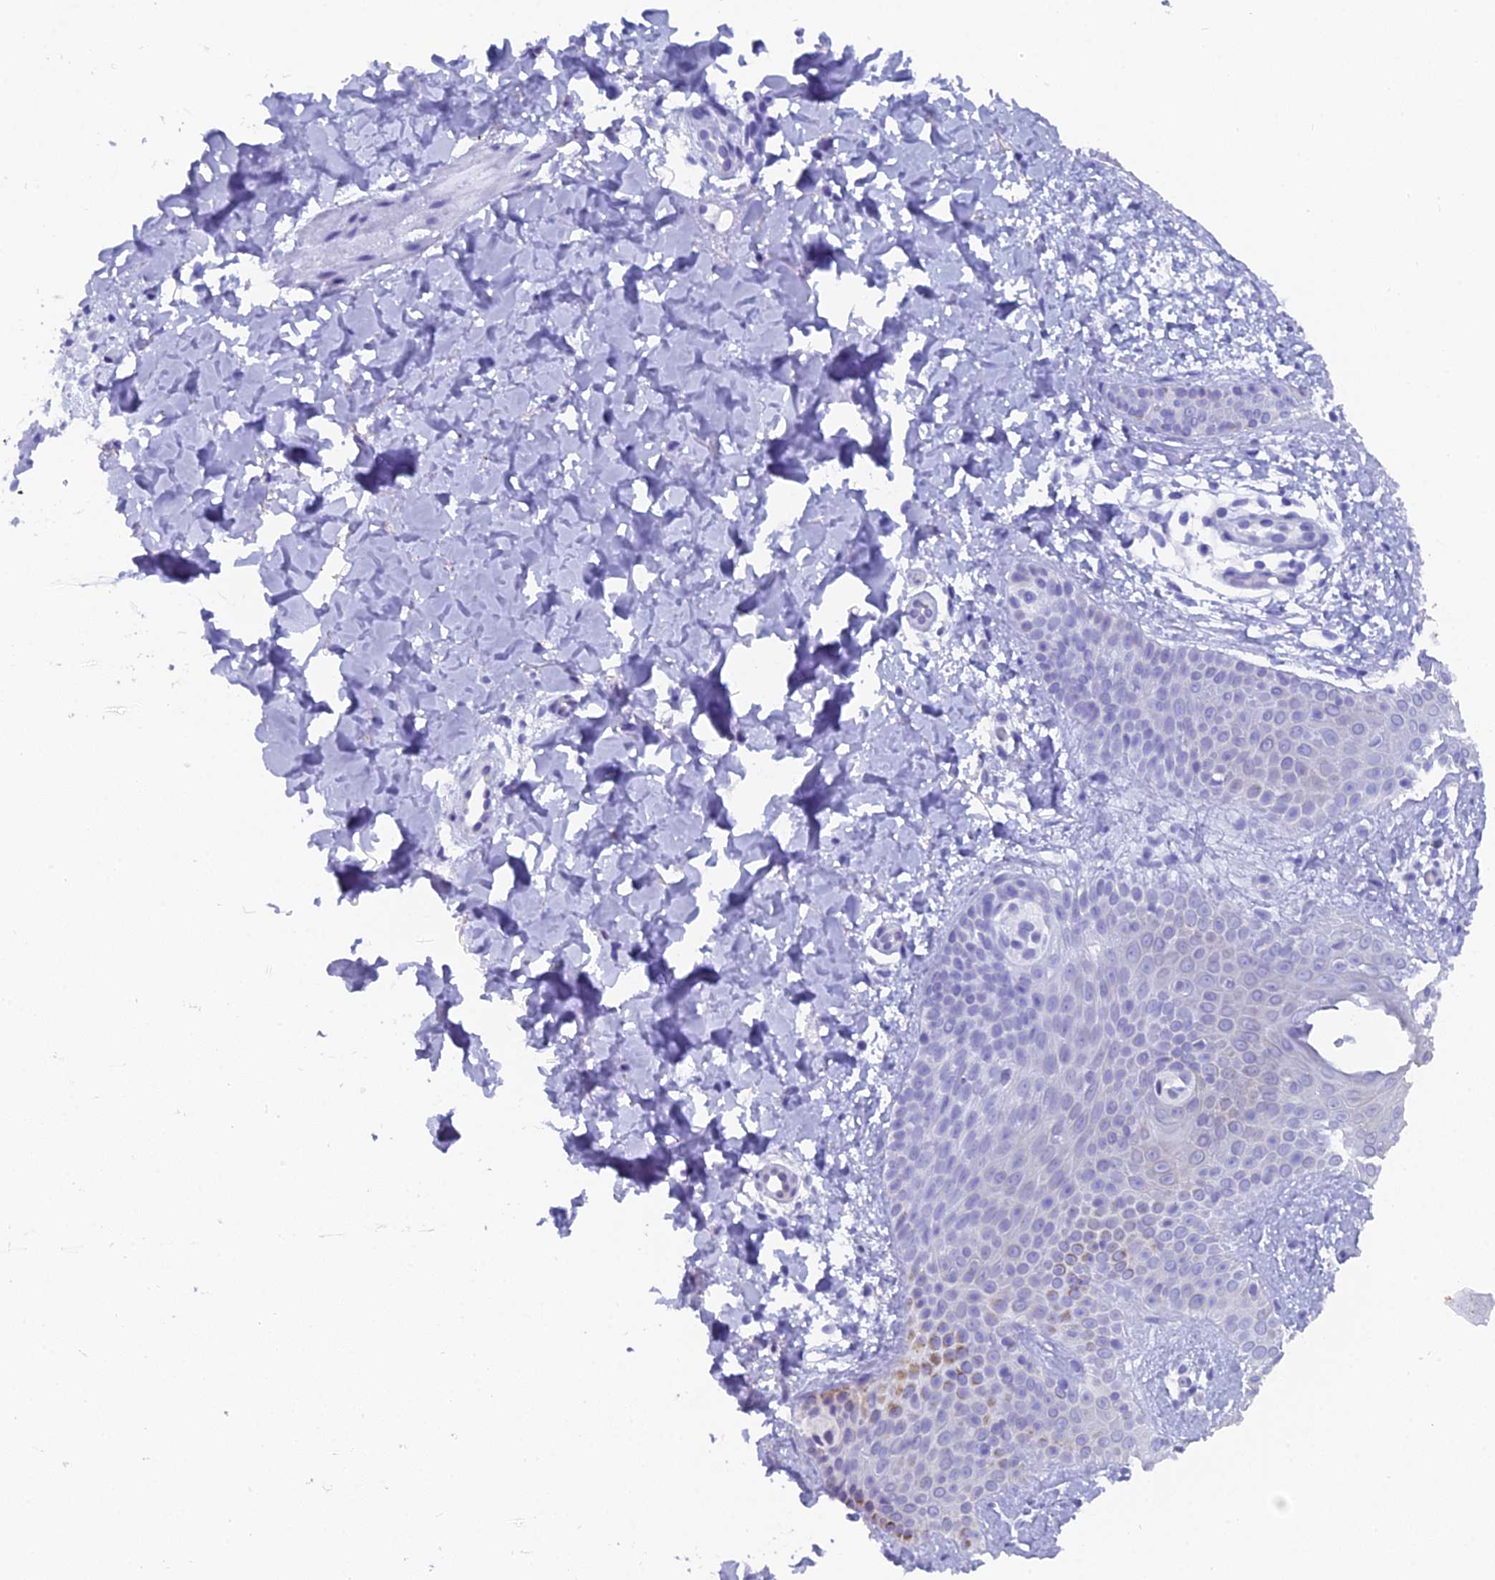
{"staining": {"intensity": "negative", "quantity": "none", "location": "none"}, "tissue": "skin", "cell_type": "Fibroblasts", "image_type": "normal", "snomed": [{"axis": "morphology", "description": "Normal tissue, NOS"}, {"axis": "topography", "description": "Skin"}], "caption": "A photomicrograph of human skin is negative for staining in fibroblasts. Nuclei are stained in blue.", "gene": "XKR9", "patient": {"sex": "male", "age": 36}}